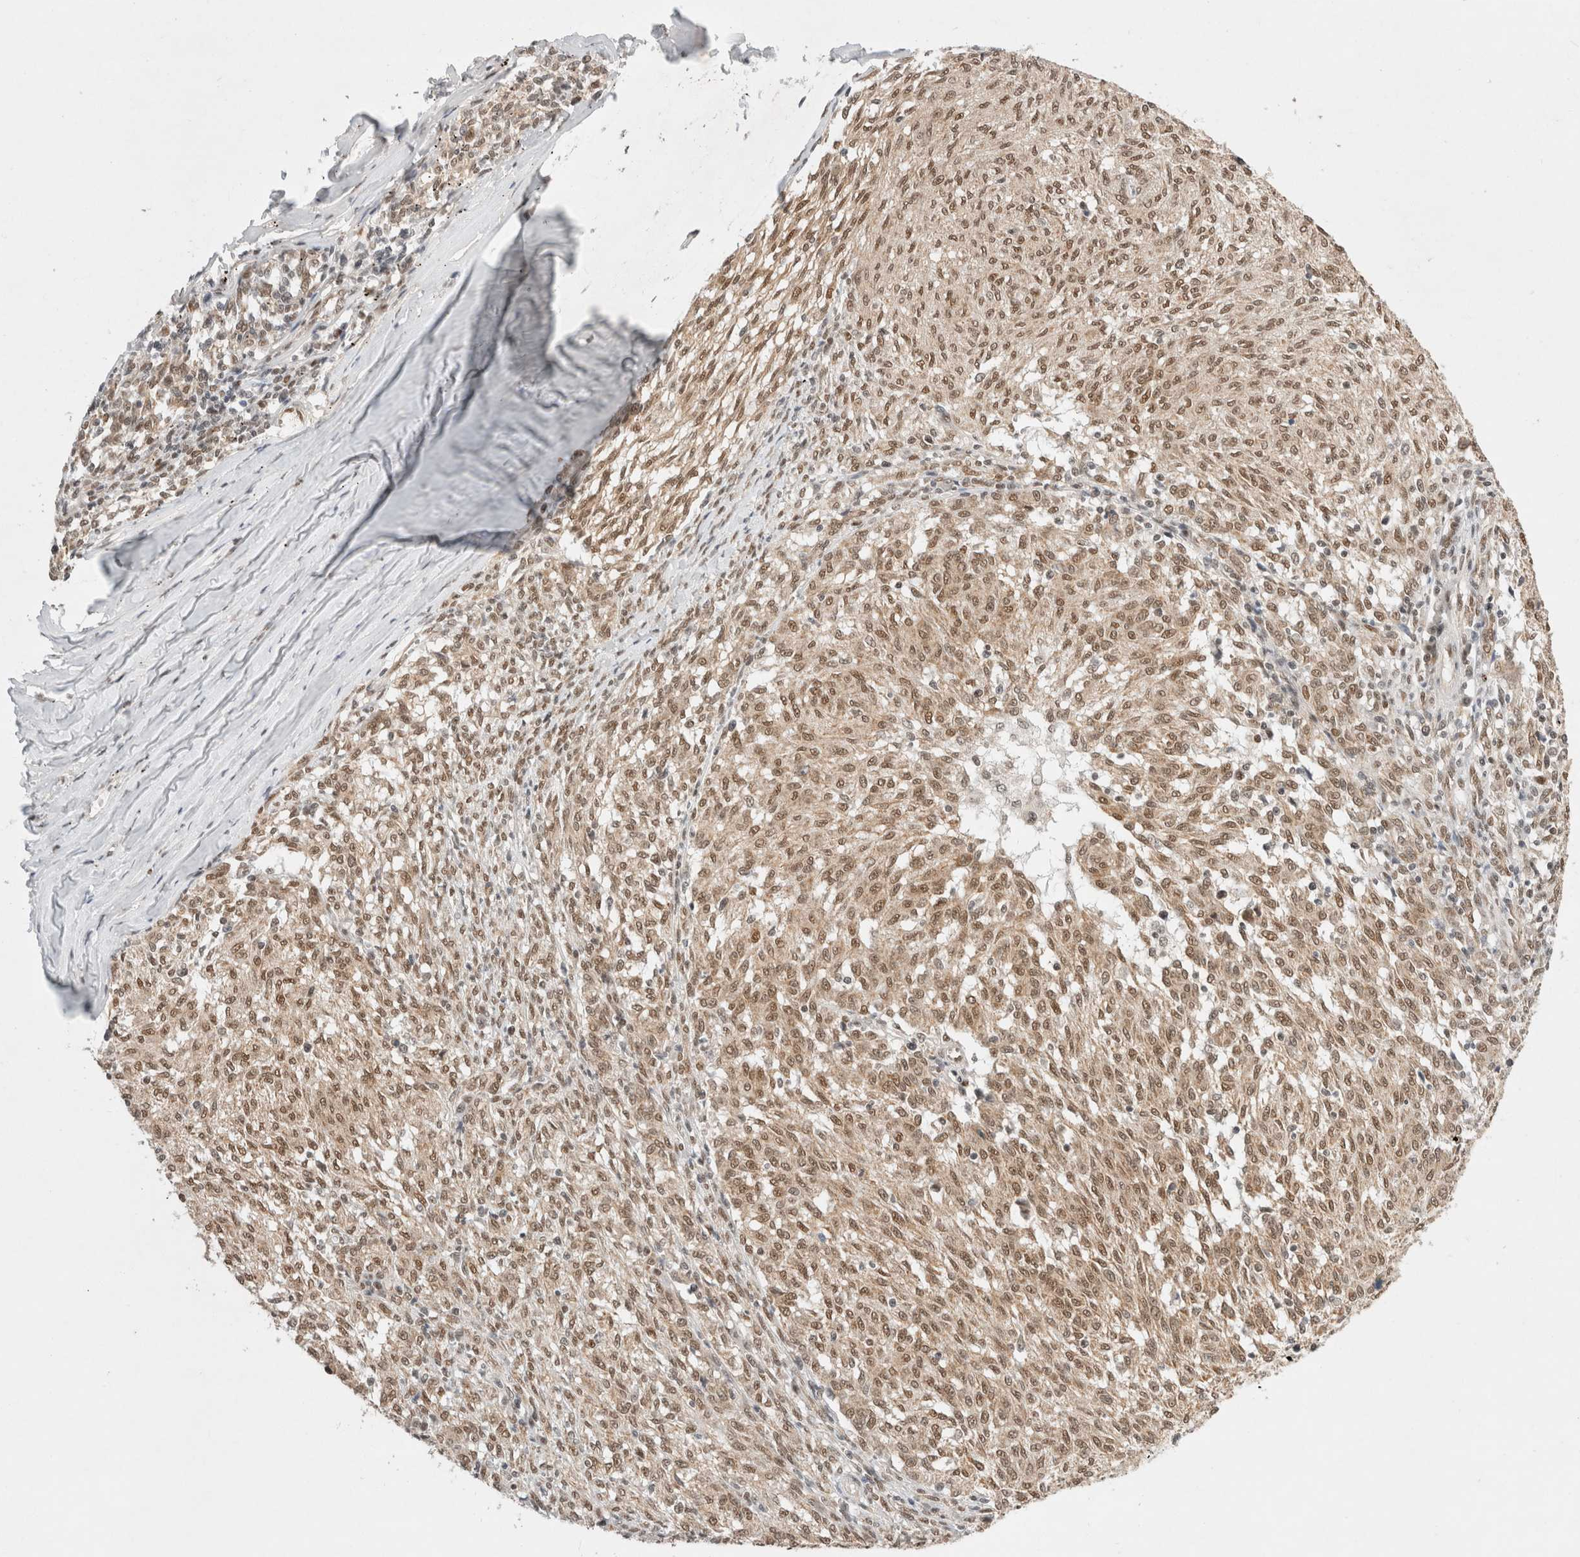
{"staining": {"intensity": "moderate", "quantity": ">75%", "location": "cytoplasmic/membranous,nuclear"}, "tissue": "melanoma", "cell_type": "Tumor cells", "image_type": "cancer", "snomed": [{"axis": "morphology", "description": "Malignant melanoma, NOS"}, {"axis": "topography", "description": "Skin"}], "caption": "Moderate cytoplasmic/membranous and nuclear protein staining is present in about >75% of tumor cells in melanoma.", "gene": "GTF2I", "patient": {"sex": "female", "age": 72}}